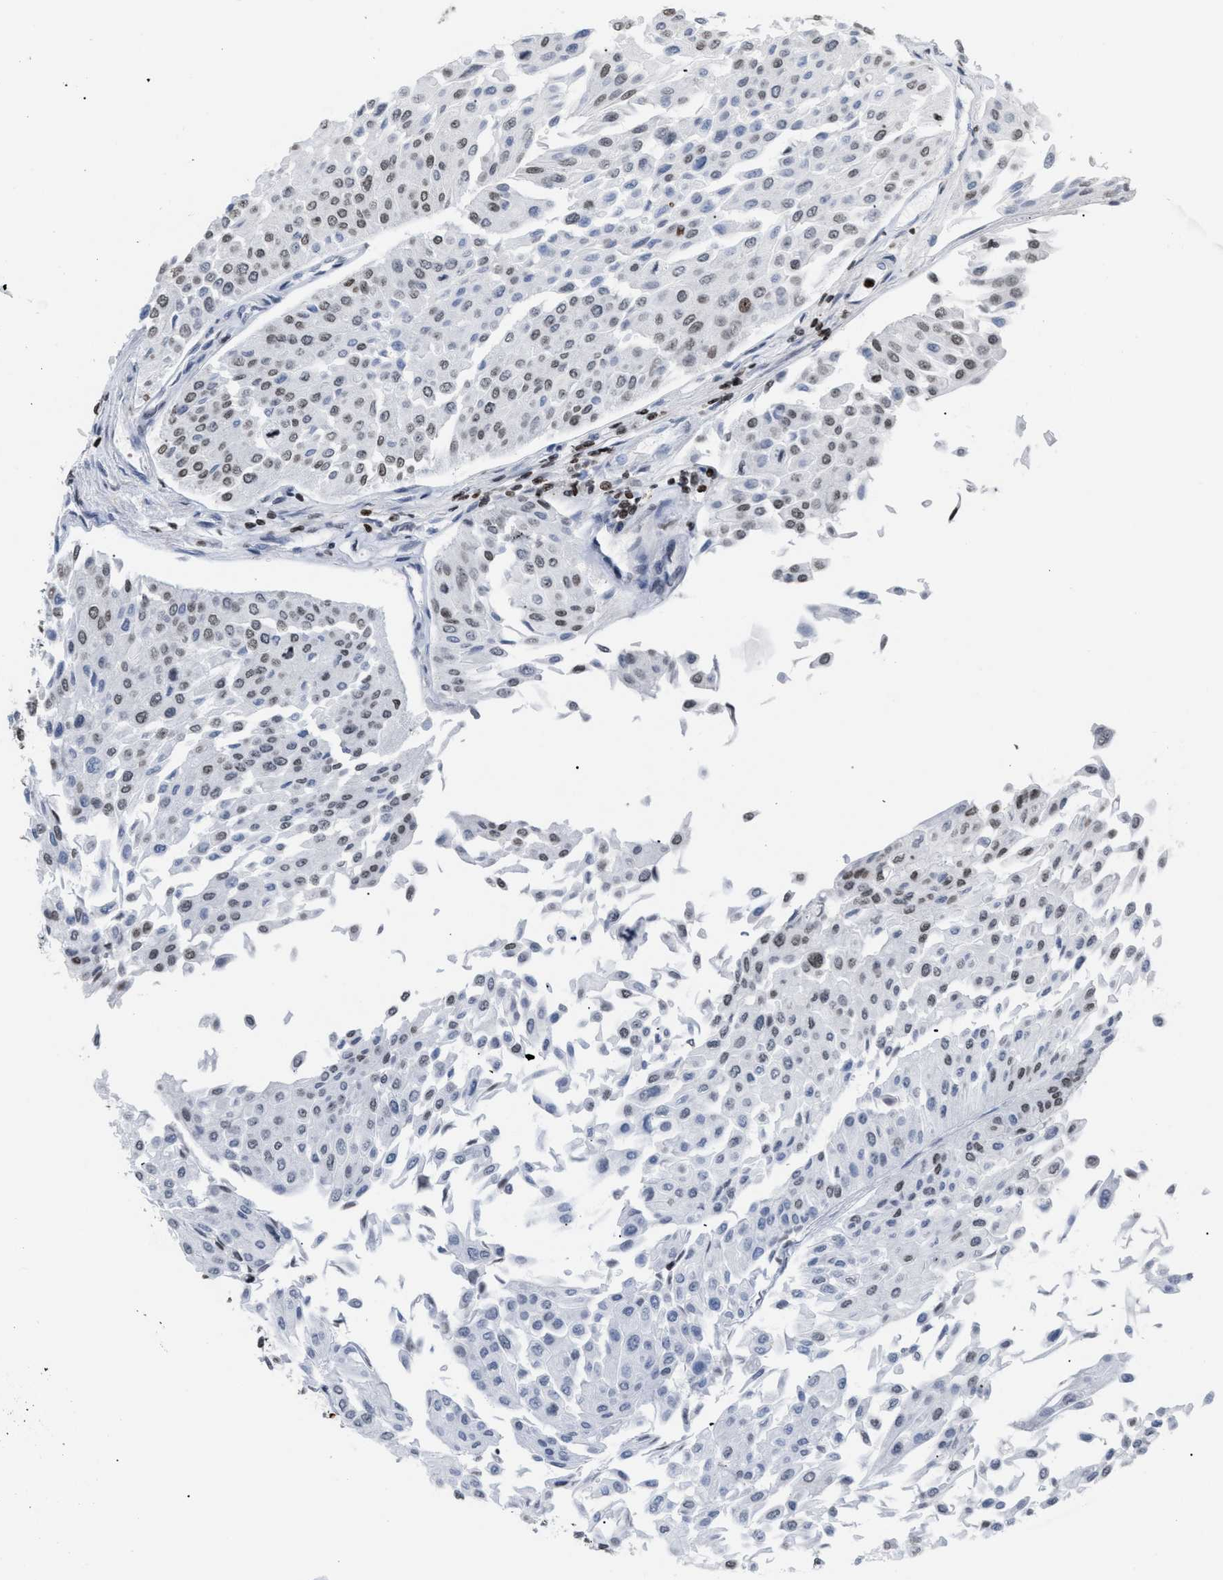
{"staining": {"intensity": "moderate", "quantity": "25%-75%", "location": "nuclear"}, "tissue": "urothelial cancer", "cell_type": "Tumor cells", "image_type": "cancer", "snomed": [{"axis": "morphology", "description": "Urothelial carcinoma, Low grade"}, {"axis": "topography", "description": "Urinary bladder"}], "caption": "A brown stain labels moderate nuclear positivity of a protein in human urothelial cancer tumor cells.", "gene": "HMGN2", "patient": {"sex": "male", "age": 67}}